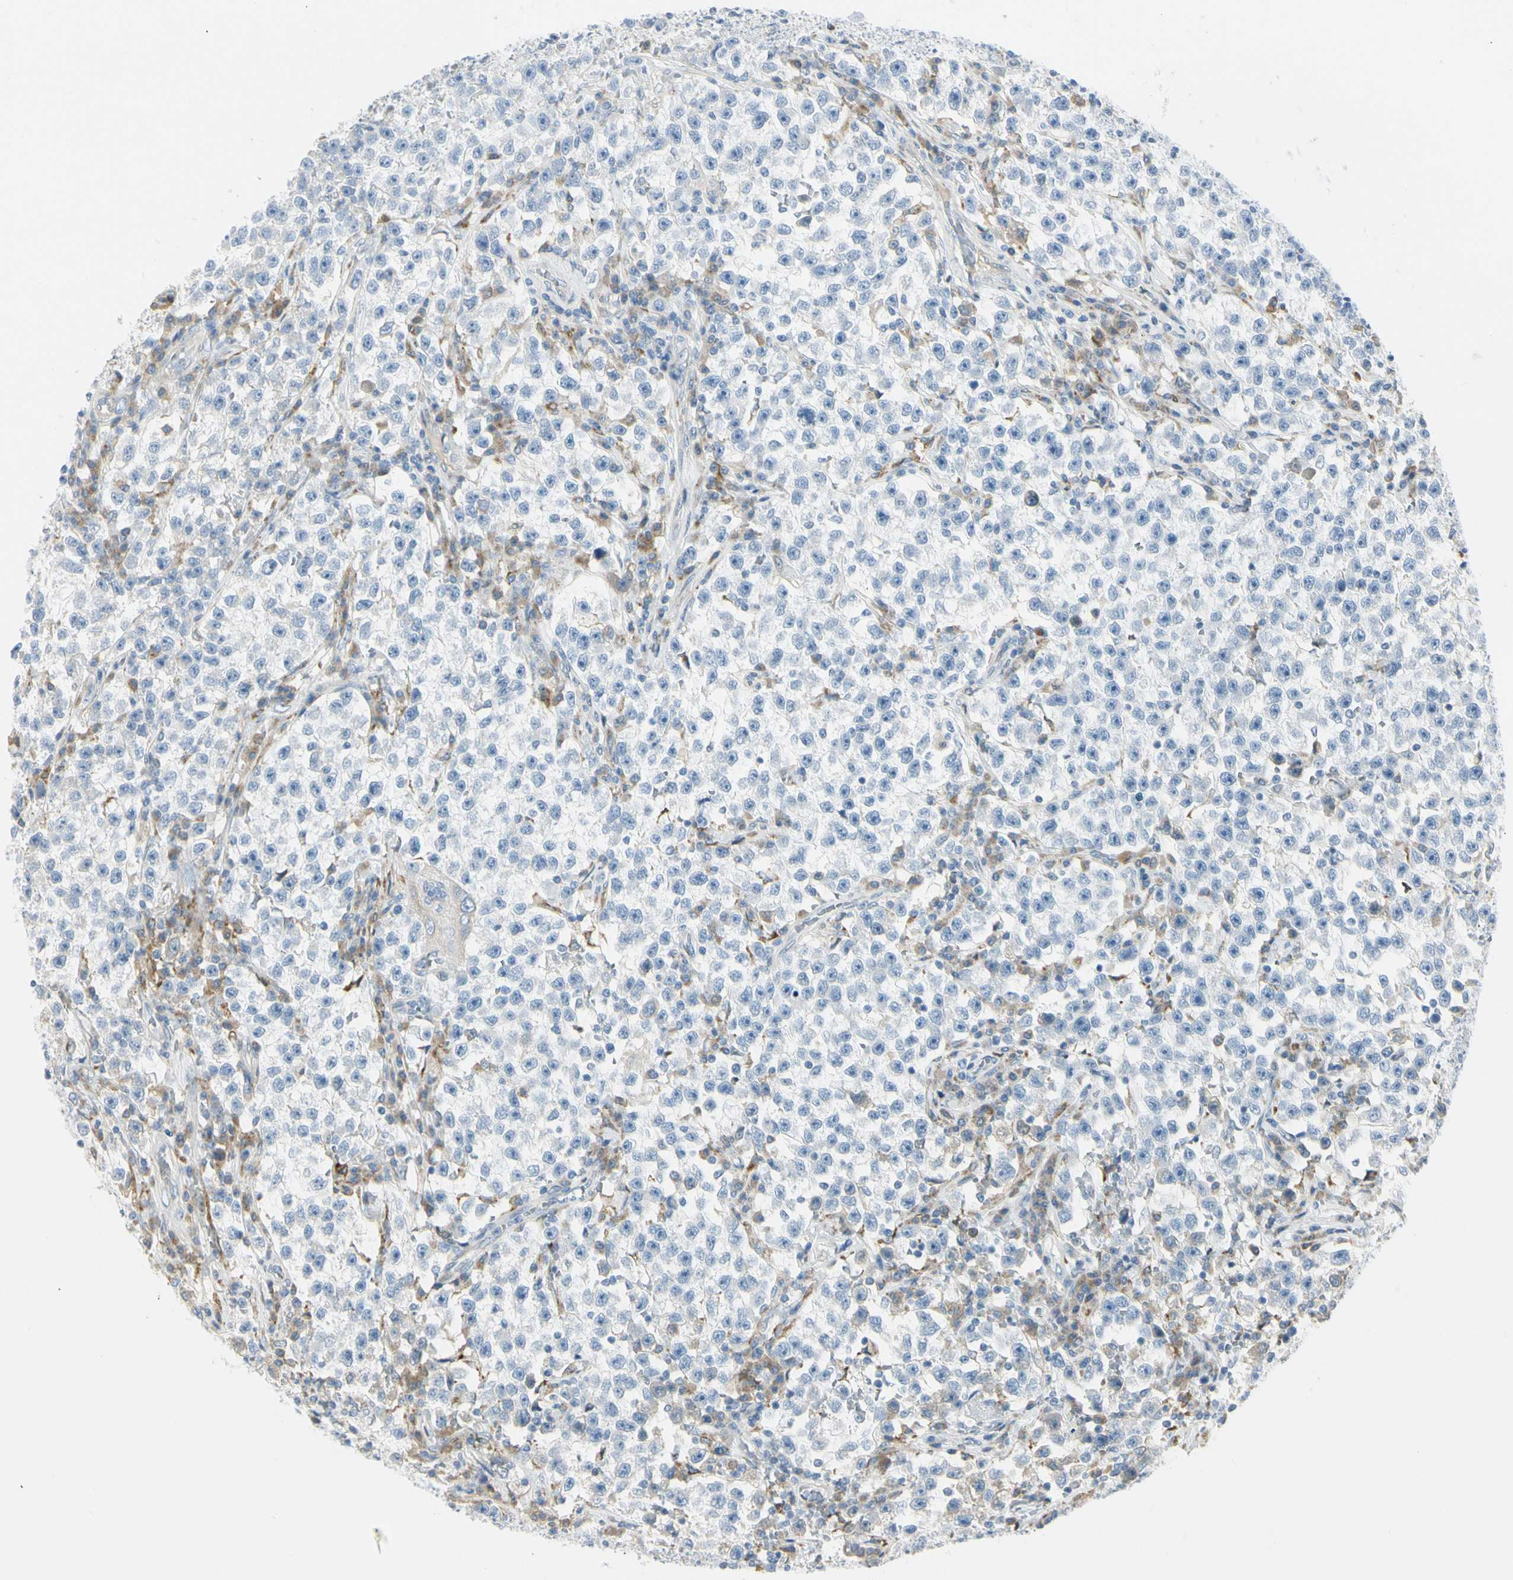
{"staining": {"intensity": "negative", "quantity": "none", "location": "none"}, "tissue": "testis cancer", "cell_type": "Tumor cells", "image_type": "cancer", "snomed": [{"axis": "morphology", "description": "Seminoma, NOS"}, {"axis": "topography", "description": "Testis"}], "caption": "This is an immunohistochemistry micrograph of testis seminoma. There is no positivity in tumor cells.", "gene": "TNFSF11", "patient": {"sex": "male", "age": 22}}